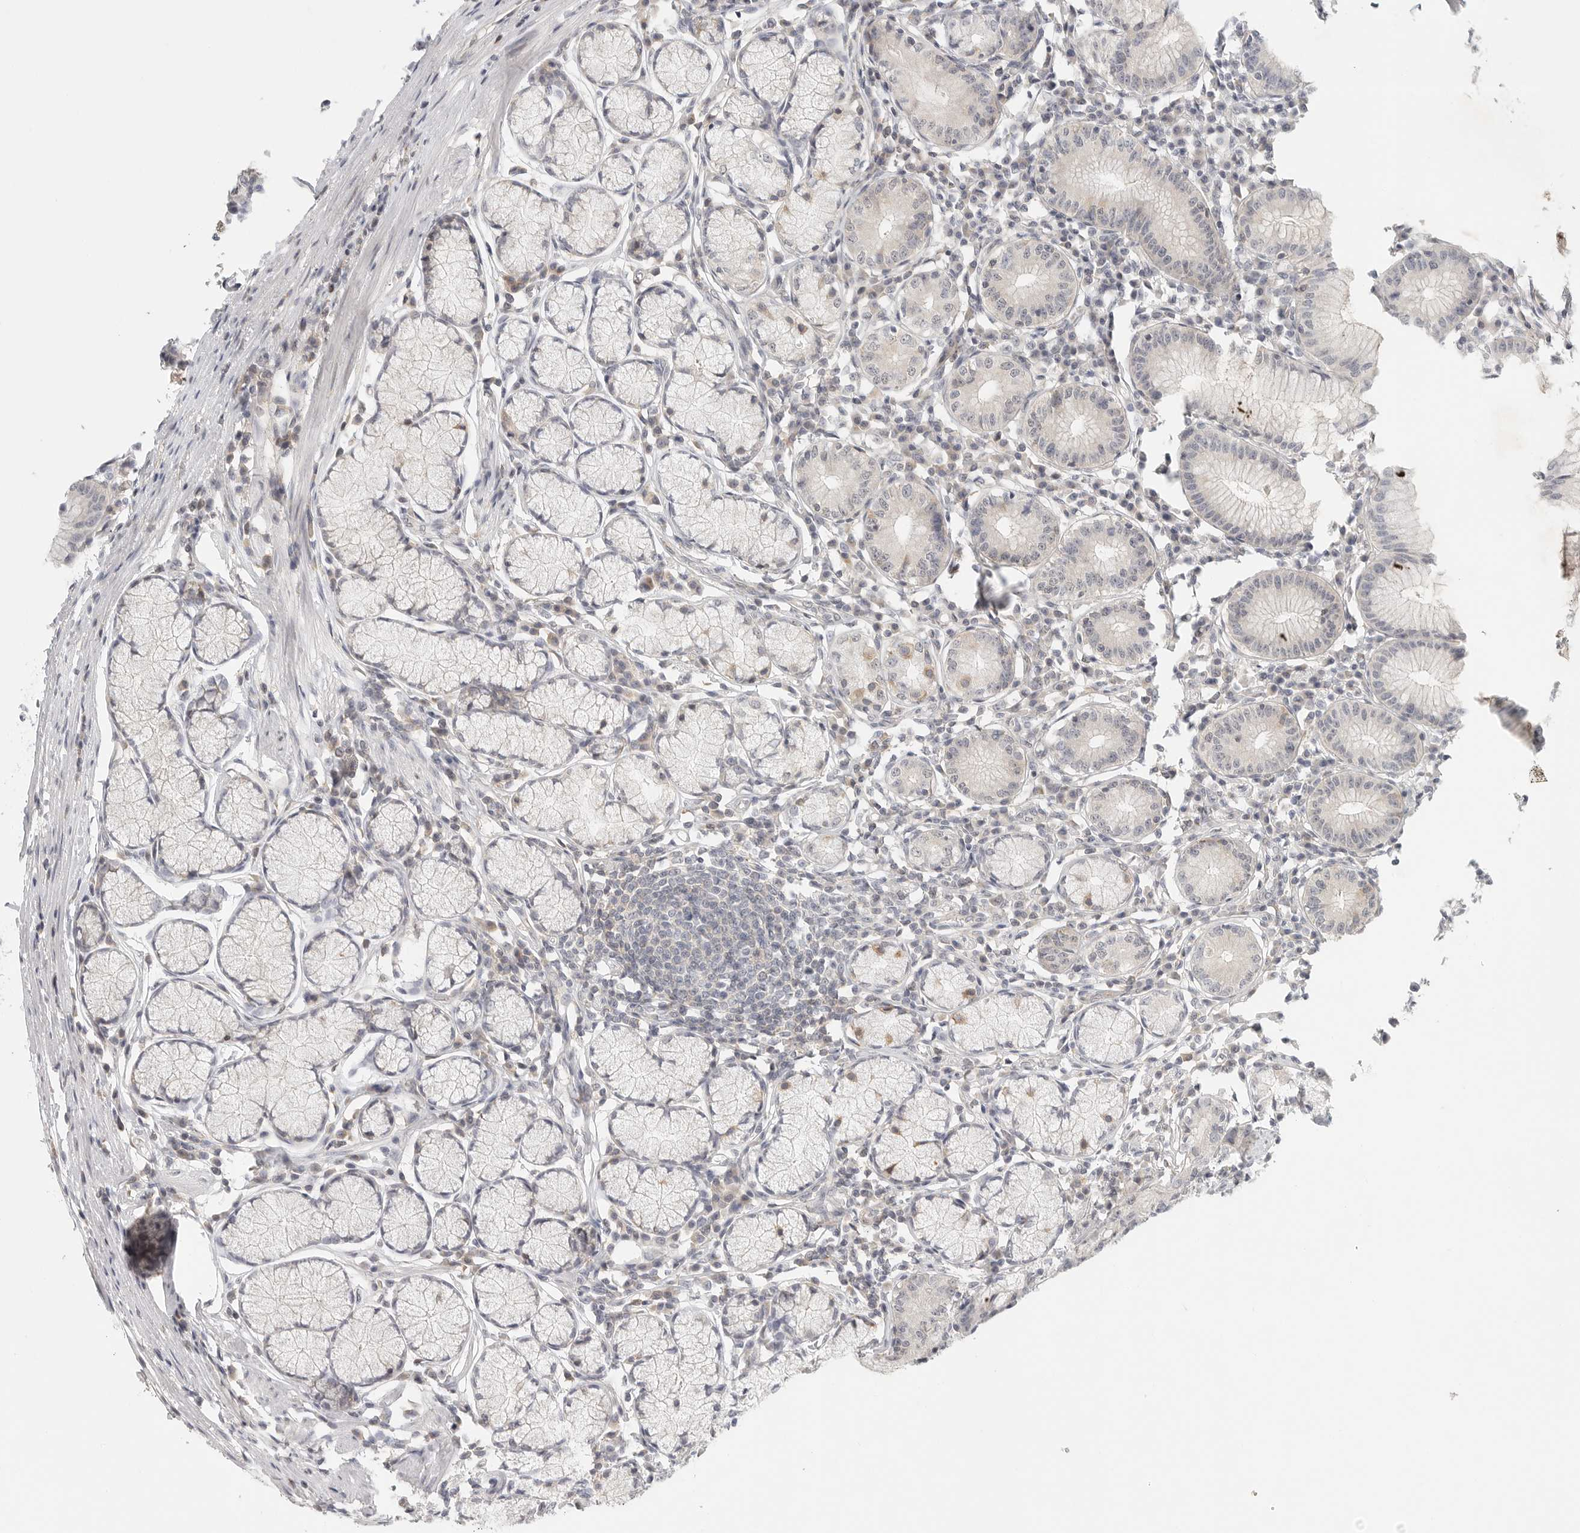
{"staining": {"intensity": "negative", "quantity": "none", "location": "none"}, "tissue": "stomach", "cell_type": "Glandular cells", "image_type": "normal", "snomed": [{"axis": "morphology", "description": "Normal tissue, NOS"}, {"axis": "topography", "description": "Stomach"}], "caption": "Photomicrograph shows no significant protein positivity in glandular cells of unremarkable stomach.", "gene": "HDAC6", "patient": {"sex": "male", "age": 55}}